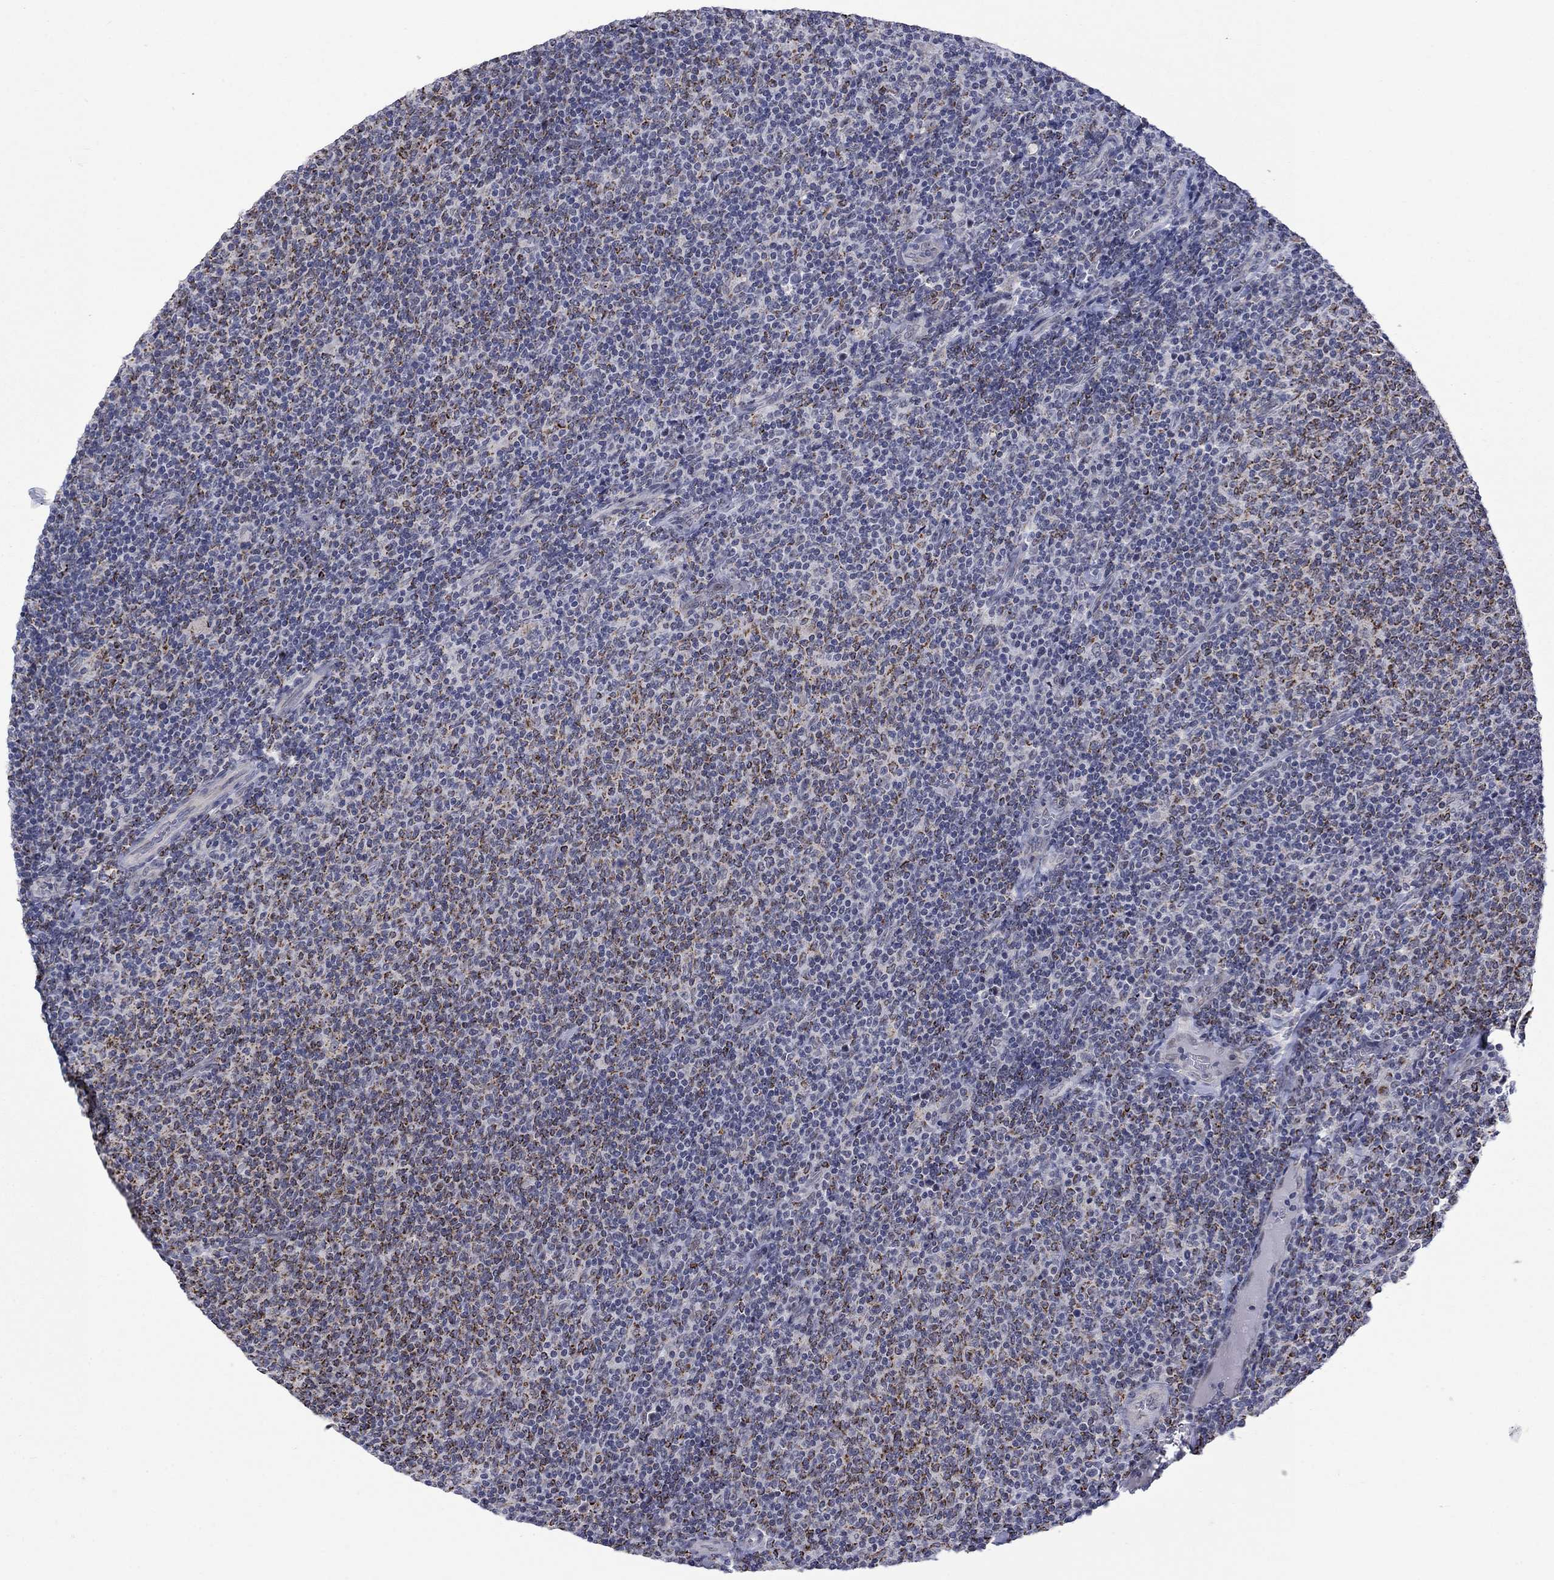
{"staining": {"intensity": "moderate", "quantity": "25%-75%", "location": "cytoplasmic/membranous"}, "tissue": "lymphoma", "cell_type": "Tumor cells", "image_type": "cancer", "snomed": [{"axis": "morphology", "description": "Malignant lymphoma, non-Hodgkin's type, Low grade"}, {"axis": "topography", "description": "Lymph node"}], "caption": "Lymphoma was stained to show a protein in brown. There is medium levels of moderate cytoplasmic/membranous staining in about 25%-75% of tumor cells.", "gene": "KCNJ16", "patient": {"sex": "male", "age": 52}}